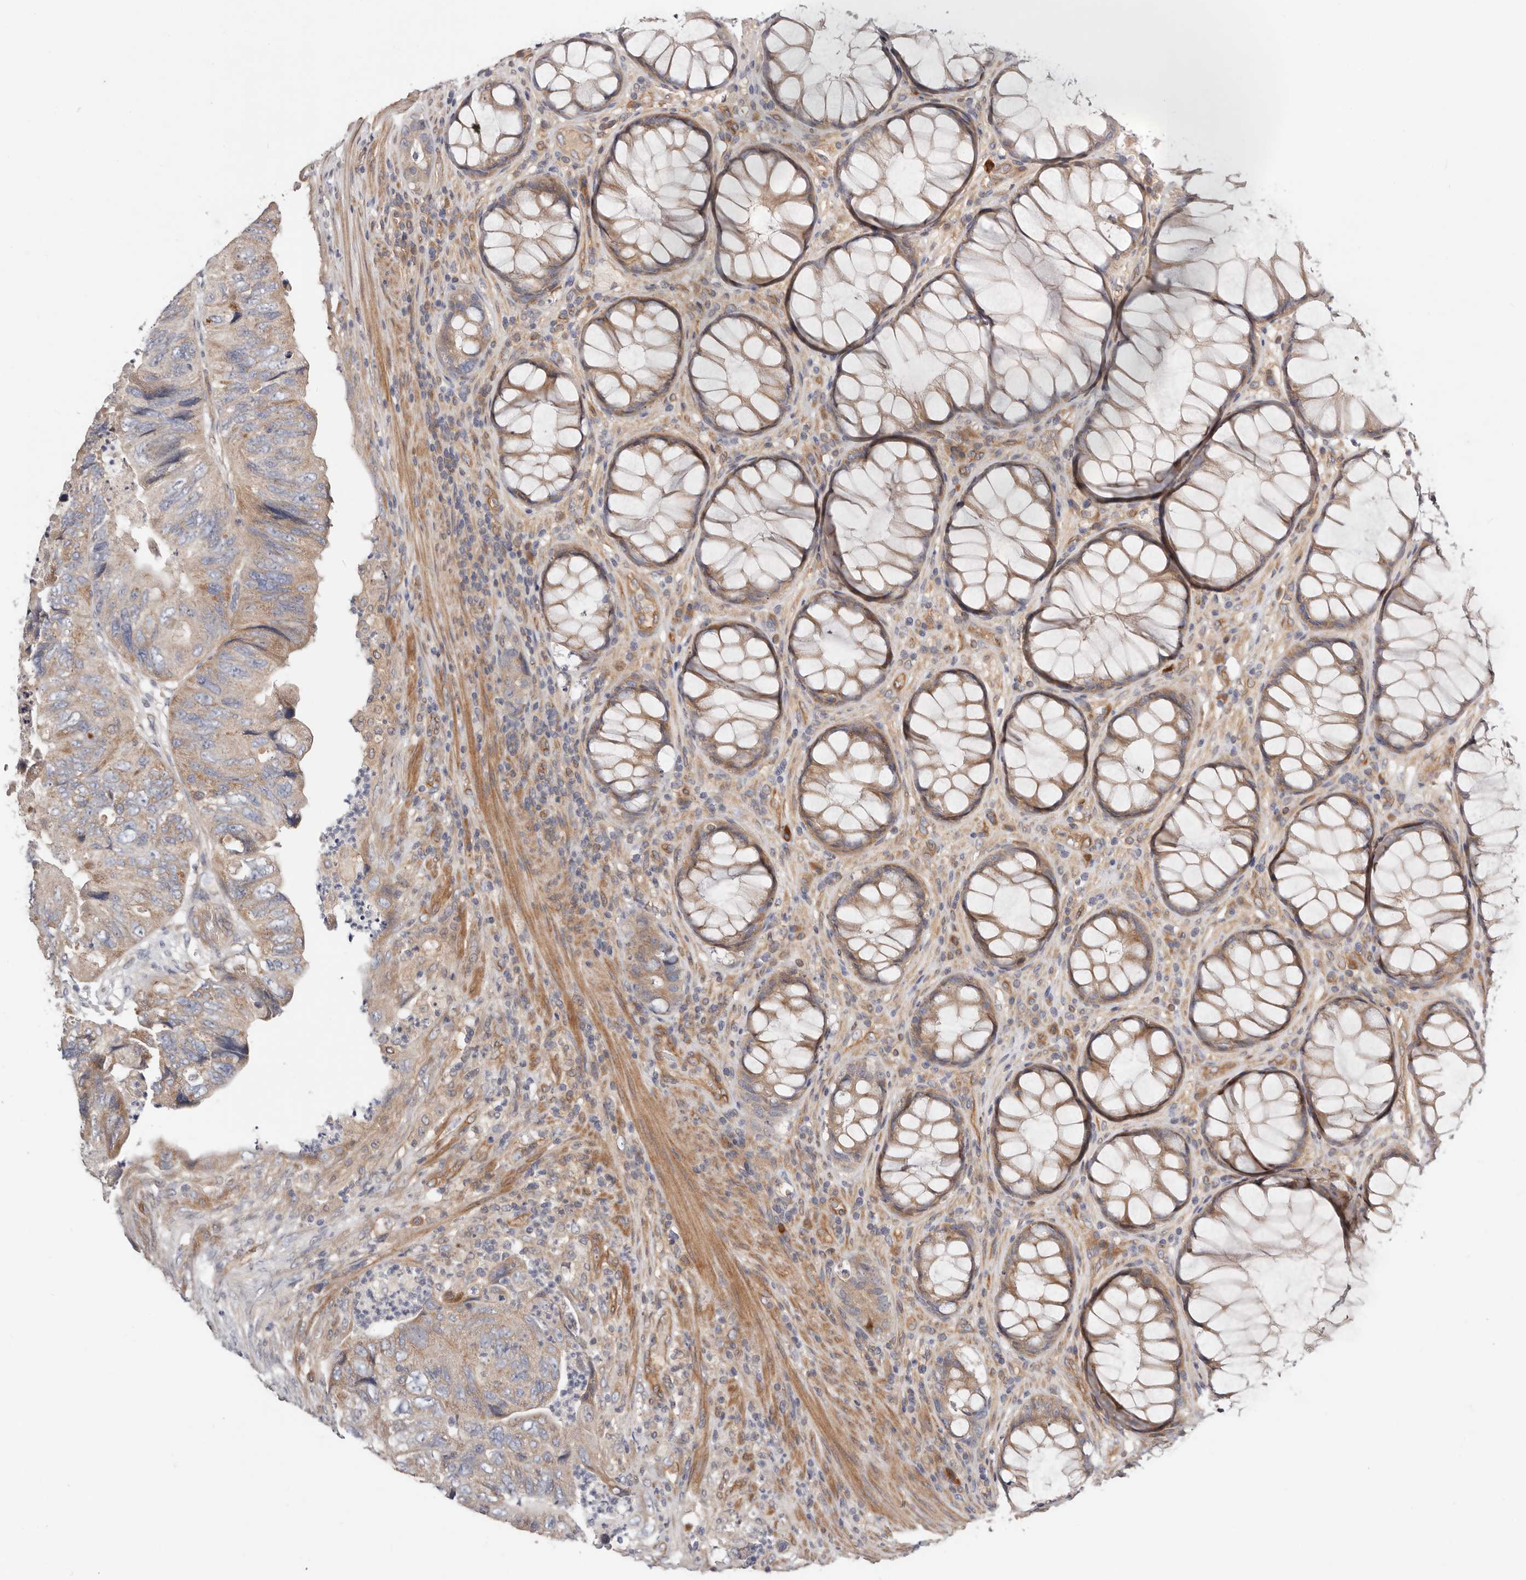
{"staining": {"intensity": "moderate", "quantity": "25%-75%", "location": "cytoplasmic/membranous"}, "tissue": "colorectal cancer", "cell_type": "Tumor cells", "image_type": "cancer", "snomed": [{"axis": "morphology", "description": "Adenocarcinoma, NOS"}, {"axis": "topography", "description": "Rectum"}], "caption": "IHC micrograph of colorectal adenocarcinoma stained for a protein (brown), which exhibits medium levels of moderate cytoplasmic/membranous positivity in about 25%-75% of tumor cells.", "gene": "MACF1", "patient": {"sex": "male", "age": 63}}